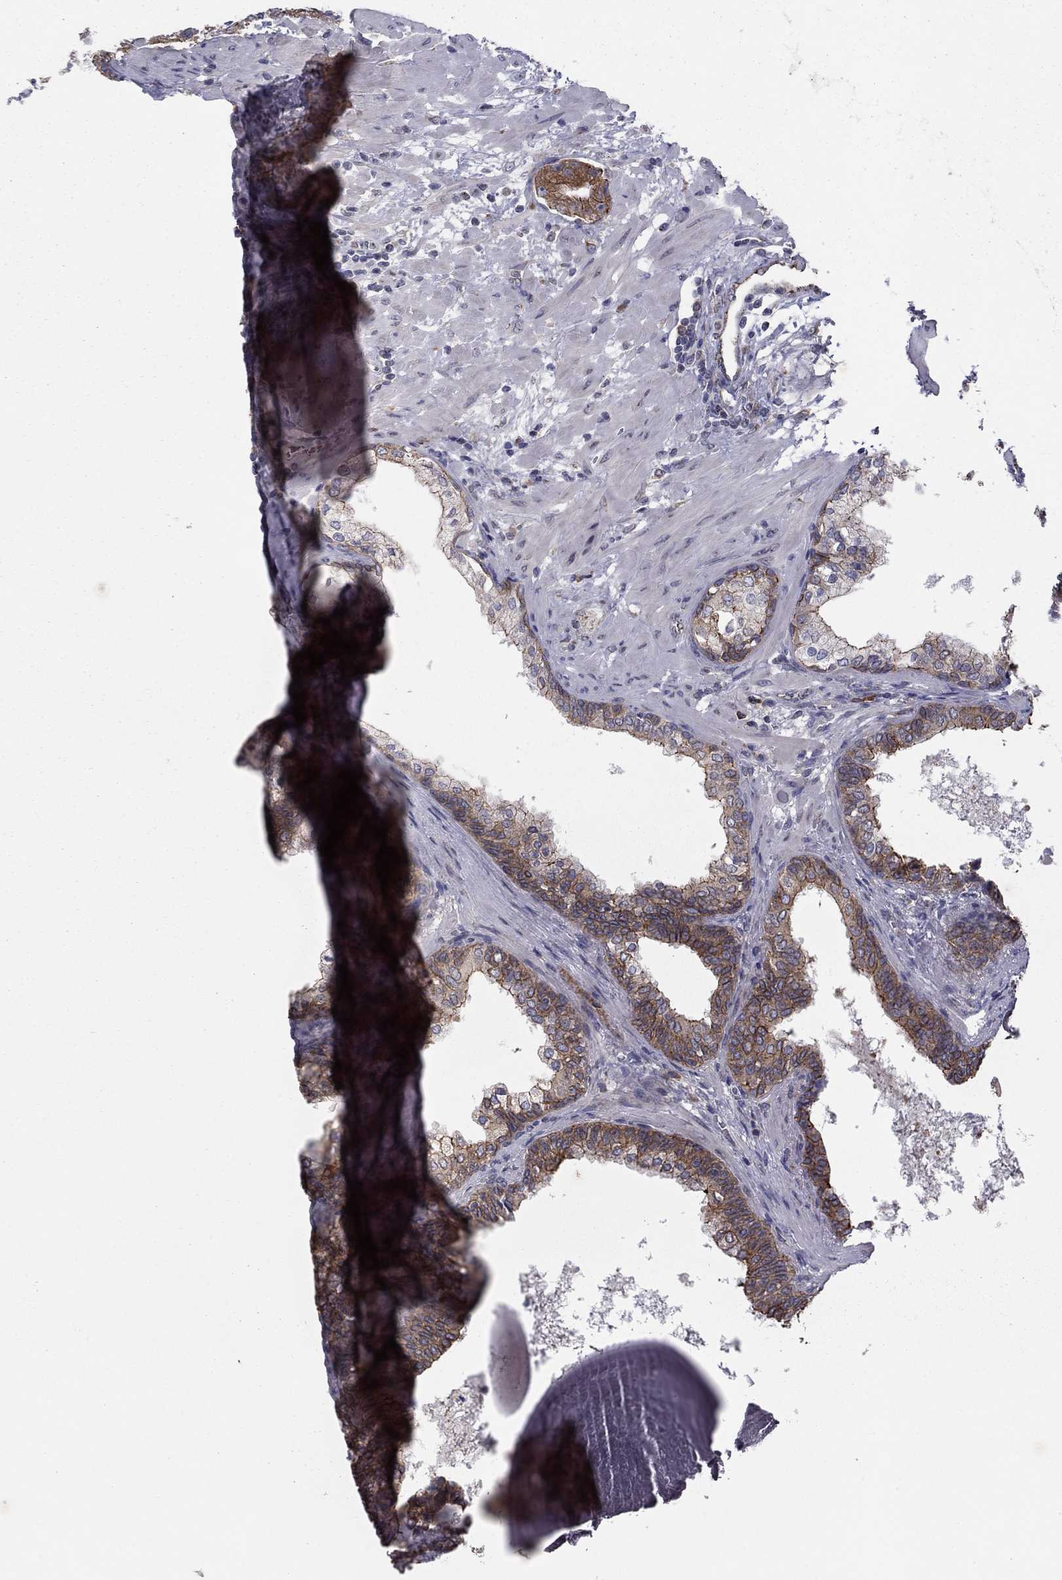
{"staining": {"intensity": "moderate", "quantity": ">75%", "location": "cytoplasmic/membranous"}, "tissue": "prostate cancer", "cell_type": "Tumor cells", "image_type": "cancer", "snomed": [{"axis": "morphology", "description": "Adenocarcinoma, Low grade"}, {"axis": "topography", "description": "Prostate"}], "caption": "The photomicrograph displays staining of prostate low-grade adenocarcinoma, revealing moderate cytoplasmic/membranous protein positivity (brown color) within tumor cells. Nuclei are stained in blue.", "gene": "YIF1A", "patient": {"sex": "male", "age": 62}}